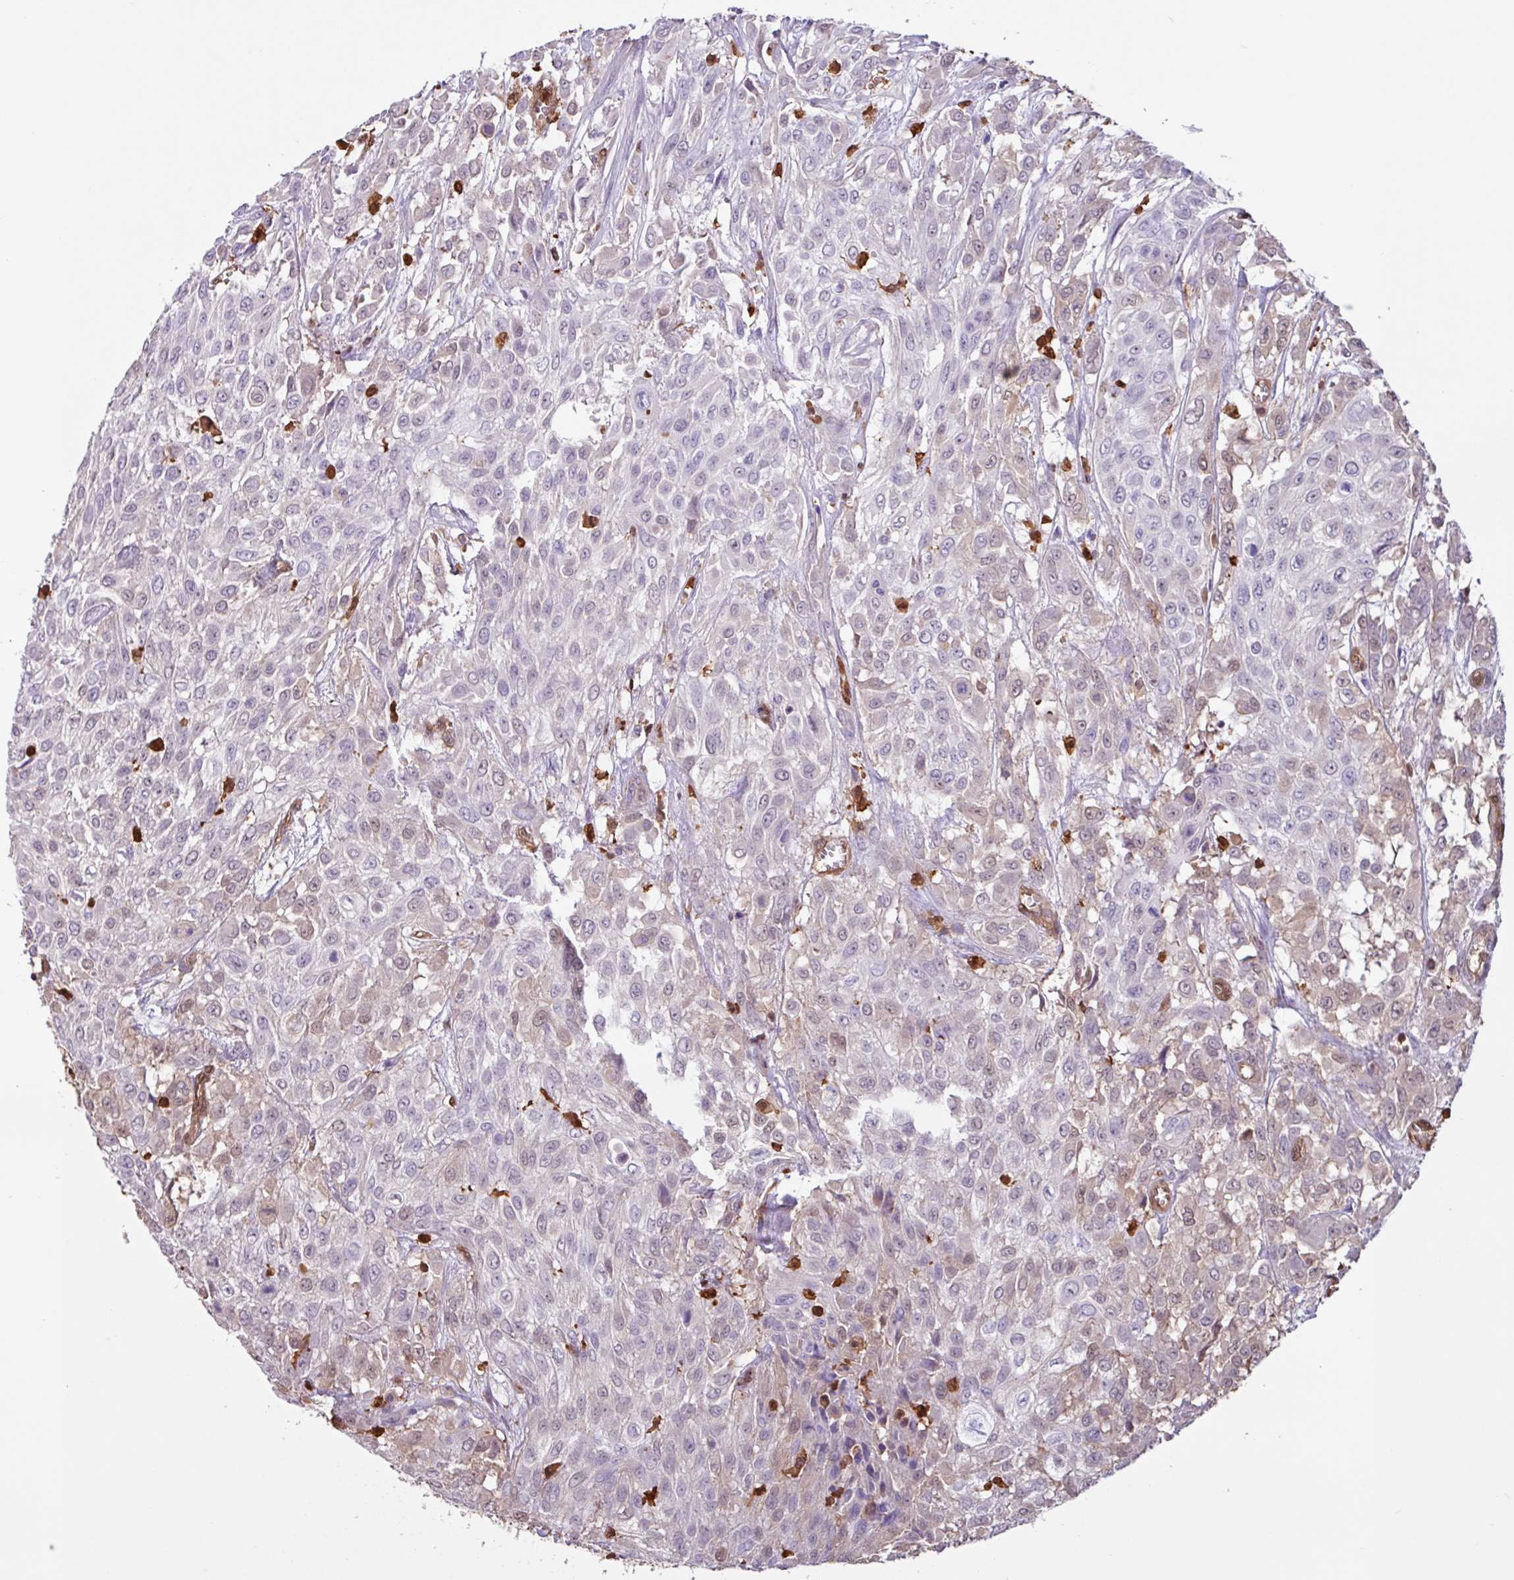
{"staining": {"intensity": "negative", "quantity": "none", "location": "none"}, "tissue": "urothelial cancer", "cell_type": "Tumor cells", "image_type": "cancer", "snomed": [{"axis": "morphology", "description": "Urothelial carcinoma, High grade"}, {"axis": "topography", "description": "Urinary bladder"}], "caption": "This is an immunohistochemistry image of urothelial cancer. There is no staining in tumor cells.", "gene": "ARHGDIB", "patient": {"sex": "male", "age": 57}}